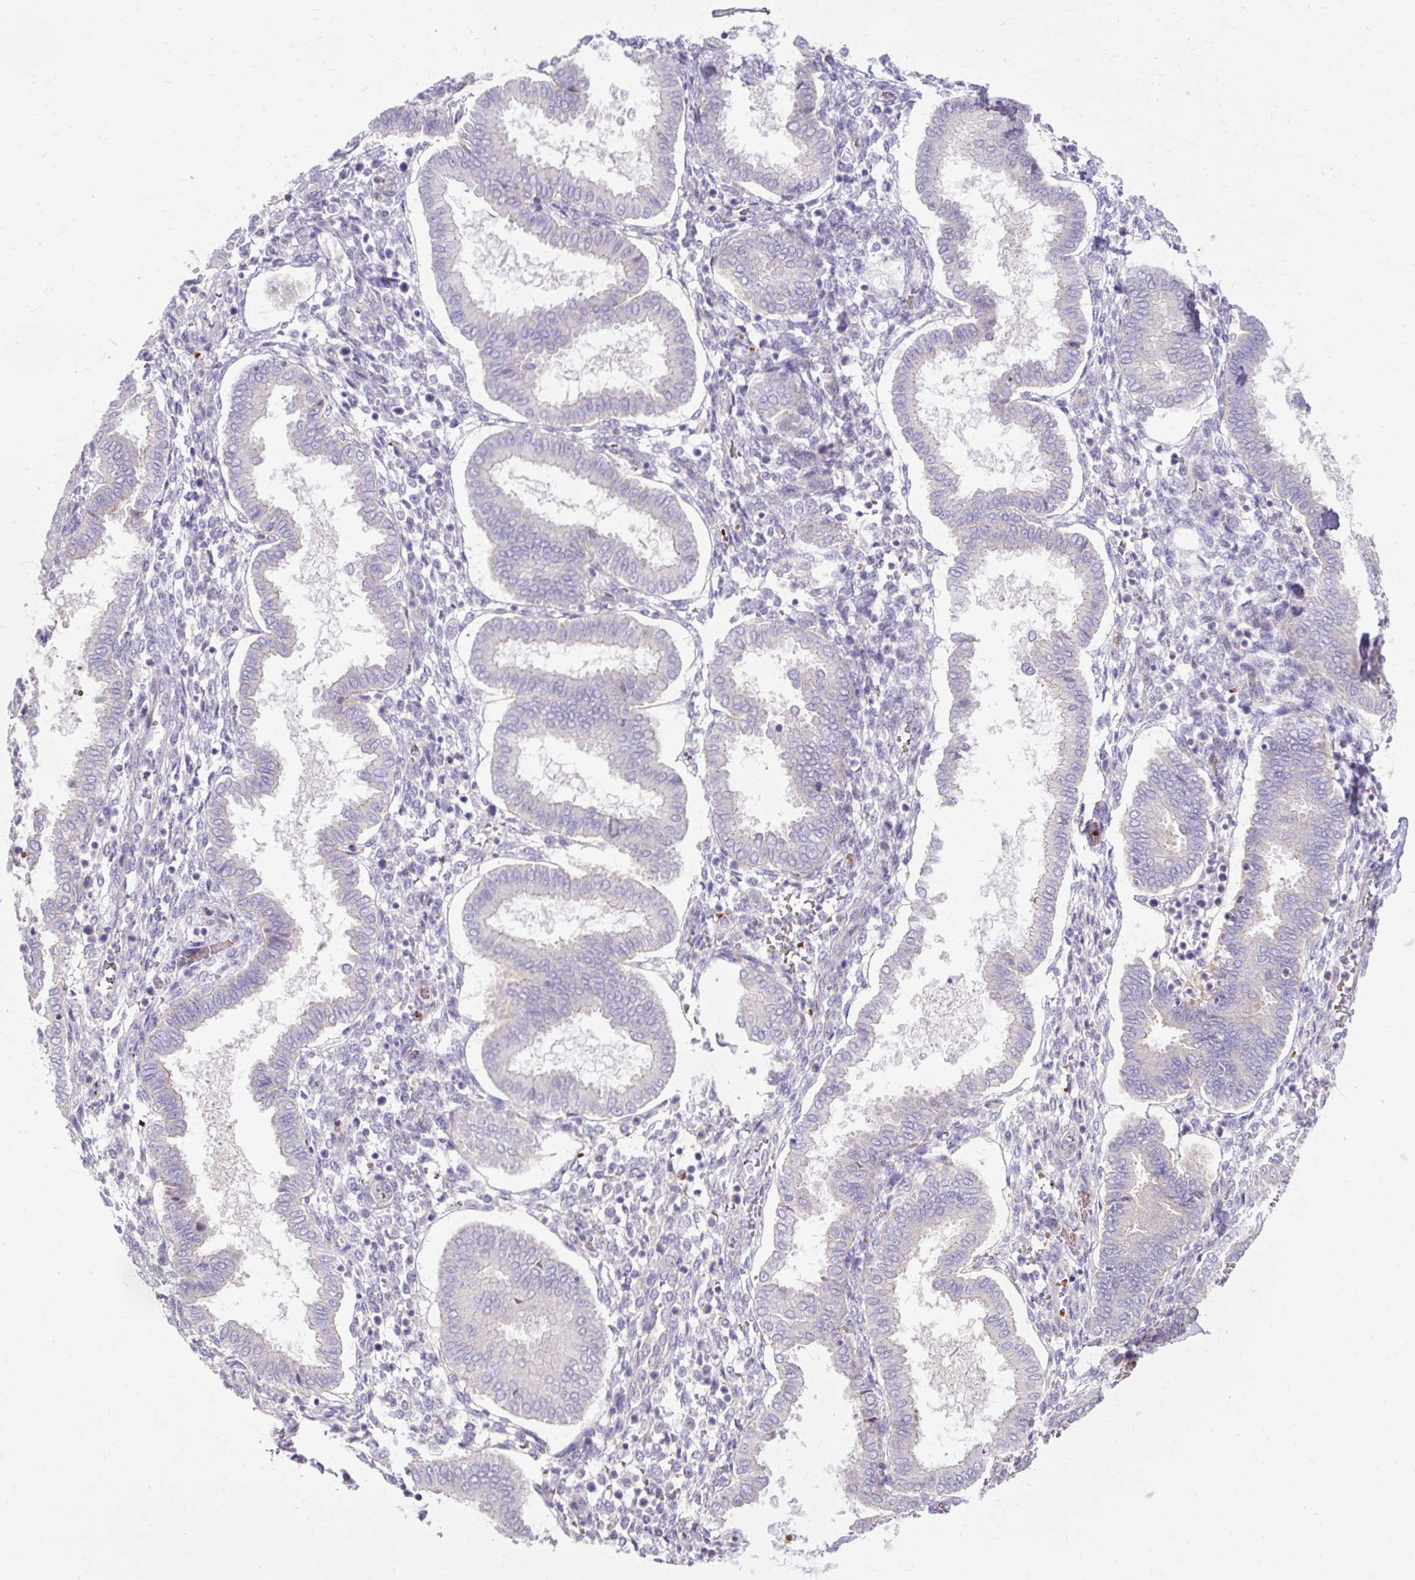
{"staining": {"intensity": "negative", "quantity": "none", "location": "none"}, "tissue": "endometrium", "cell_type": "Cells in endometrial stroma", "image_type": "normal", "snomed": [{"axis": "morphology", "description": "Normal tissue, NOS"}, {"axis": "topography", "description": "Endometrium"}], "caption": "DAB immunohistochemical staining of benign endometrium displays no significant expression in cells in endometrial stroma. The staining was performed using DAB (3,3'-diaminobenzidine) to visualize the protein expression in brown, while the nuclei were stained in blue with hematoxylin (Magnification: 20x).", "gene": "USHBP1", "patient": {"sex": "female", "age": 24}}